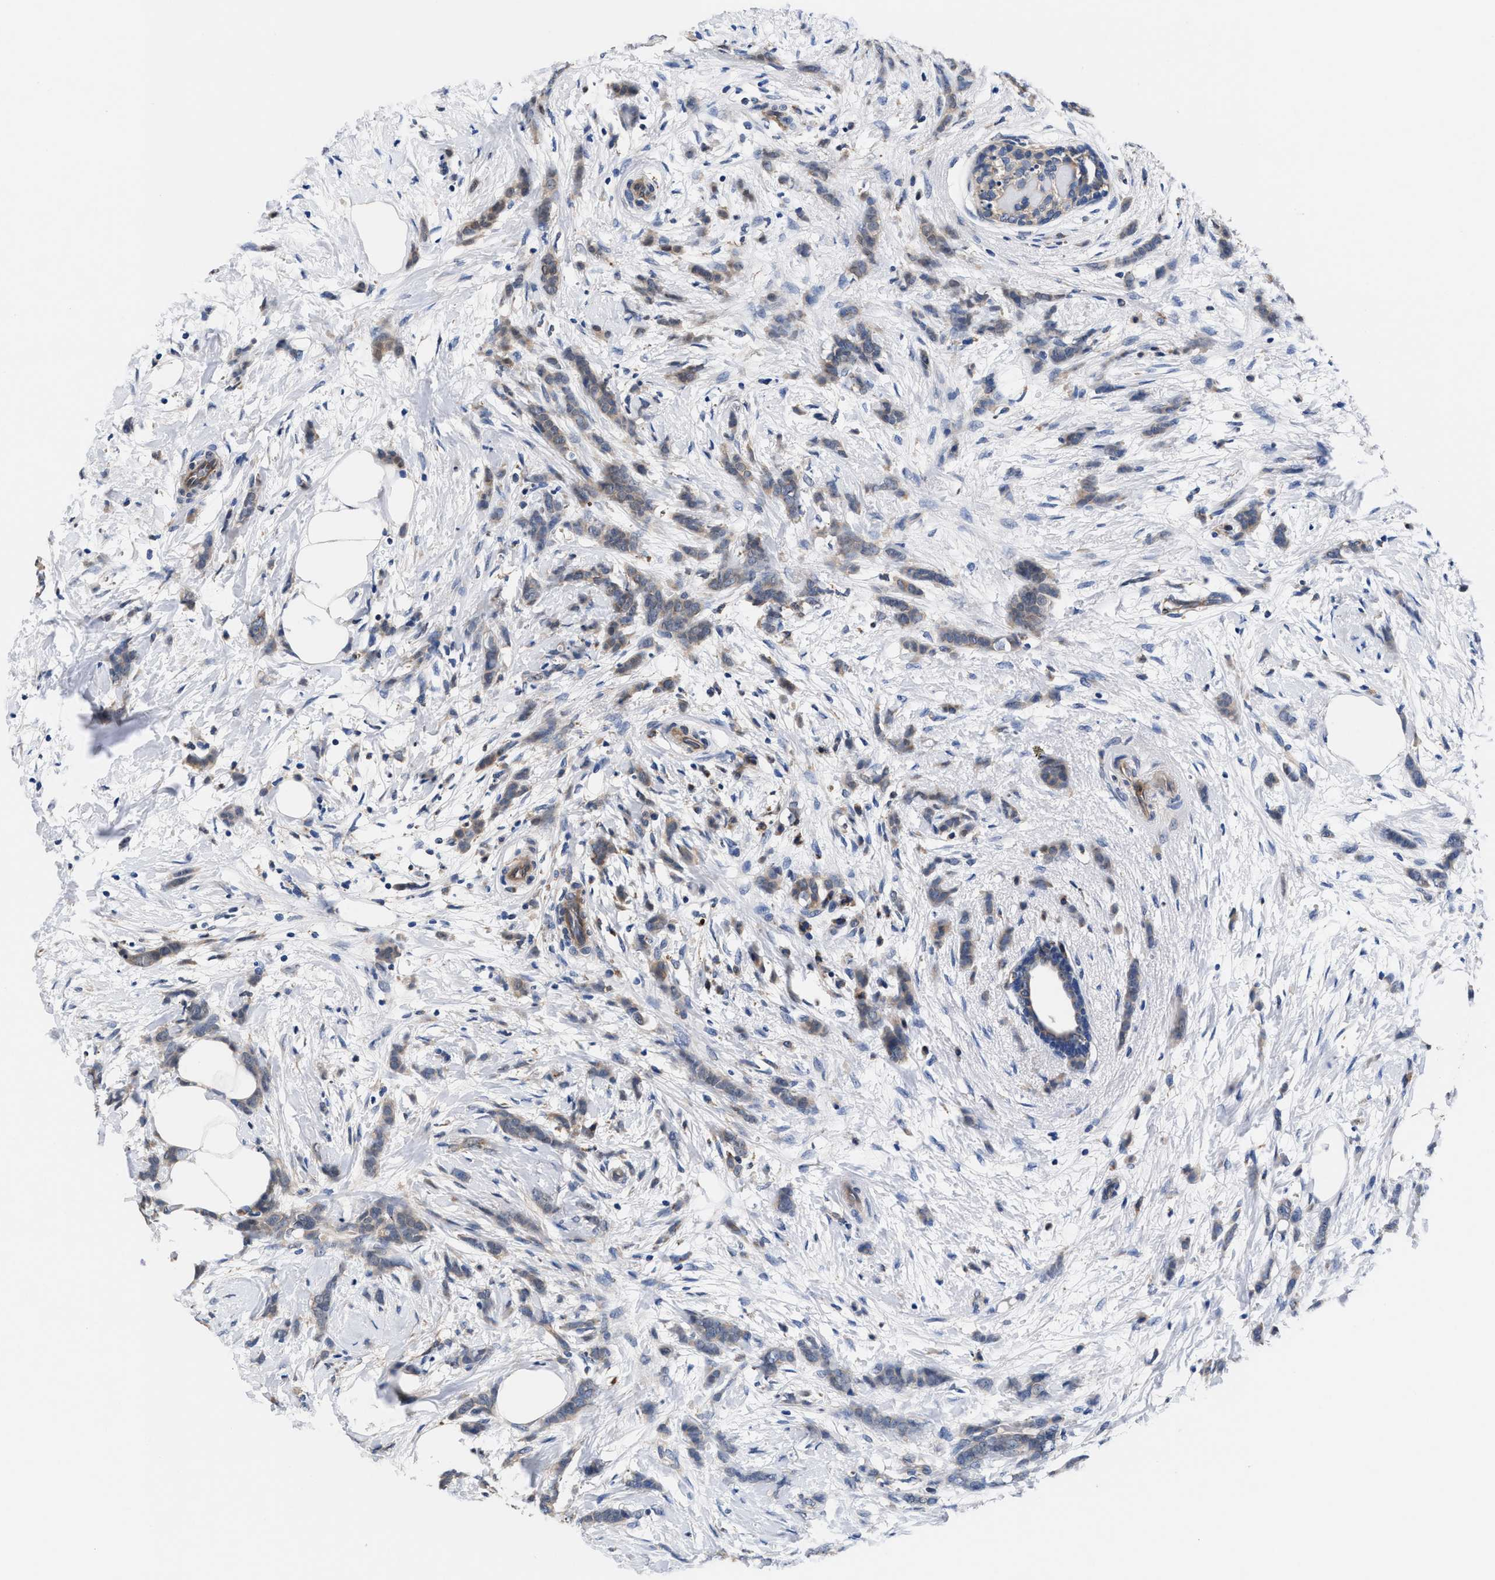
{"staining": {"intensity": "weak", "quantity": ">75%", "location": "cytoplasmic/membranous"}, "tissue": "breast cancer", "cell_type": "Tumor cells", "image_type": "cancer", "snomed": [{"axis": "morphology", "description": "Lobular carcinoma, in situ"}, {"axis": "morphology", "description": "Lobular carcinoma"}, {"axis": "topography", "description": "Breast"}], "caption": "A low amount of weak cytoplasmic/membranous positivity is appreciated in approximately >75% of tumor cells in breast lobular carcinoma tissue.", "gene": "ACLY", "patient": {"sex": "female", "age": 41}}